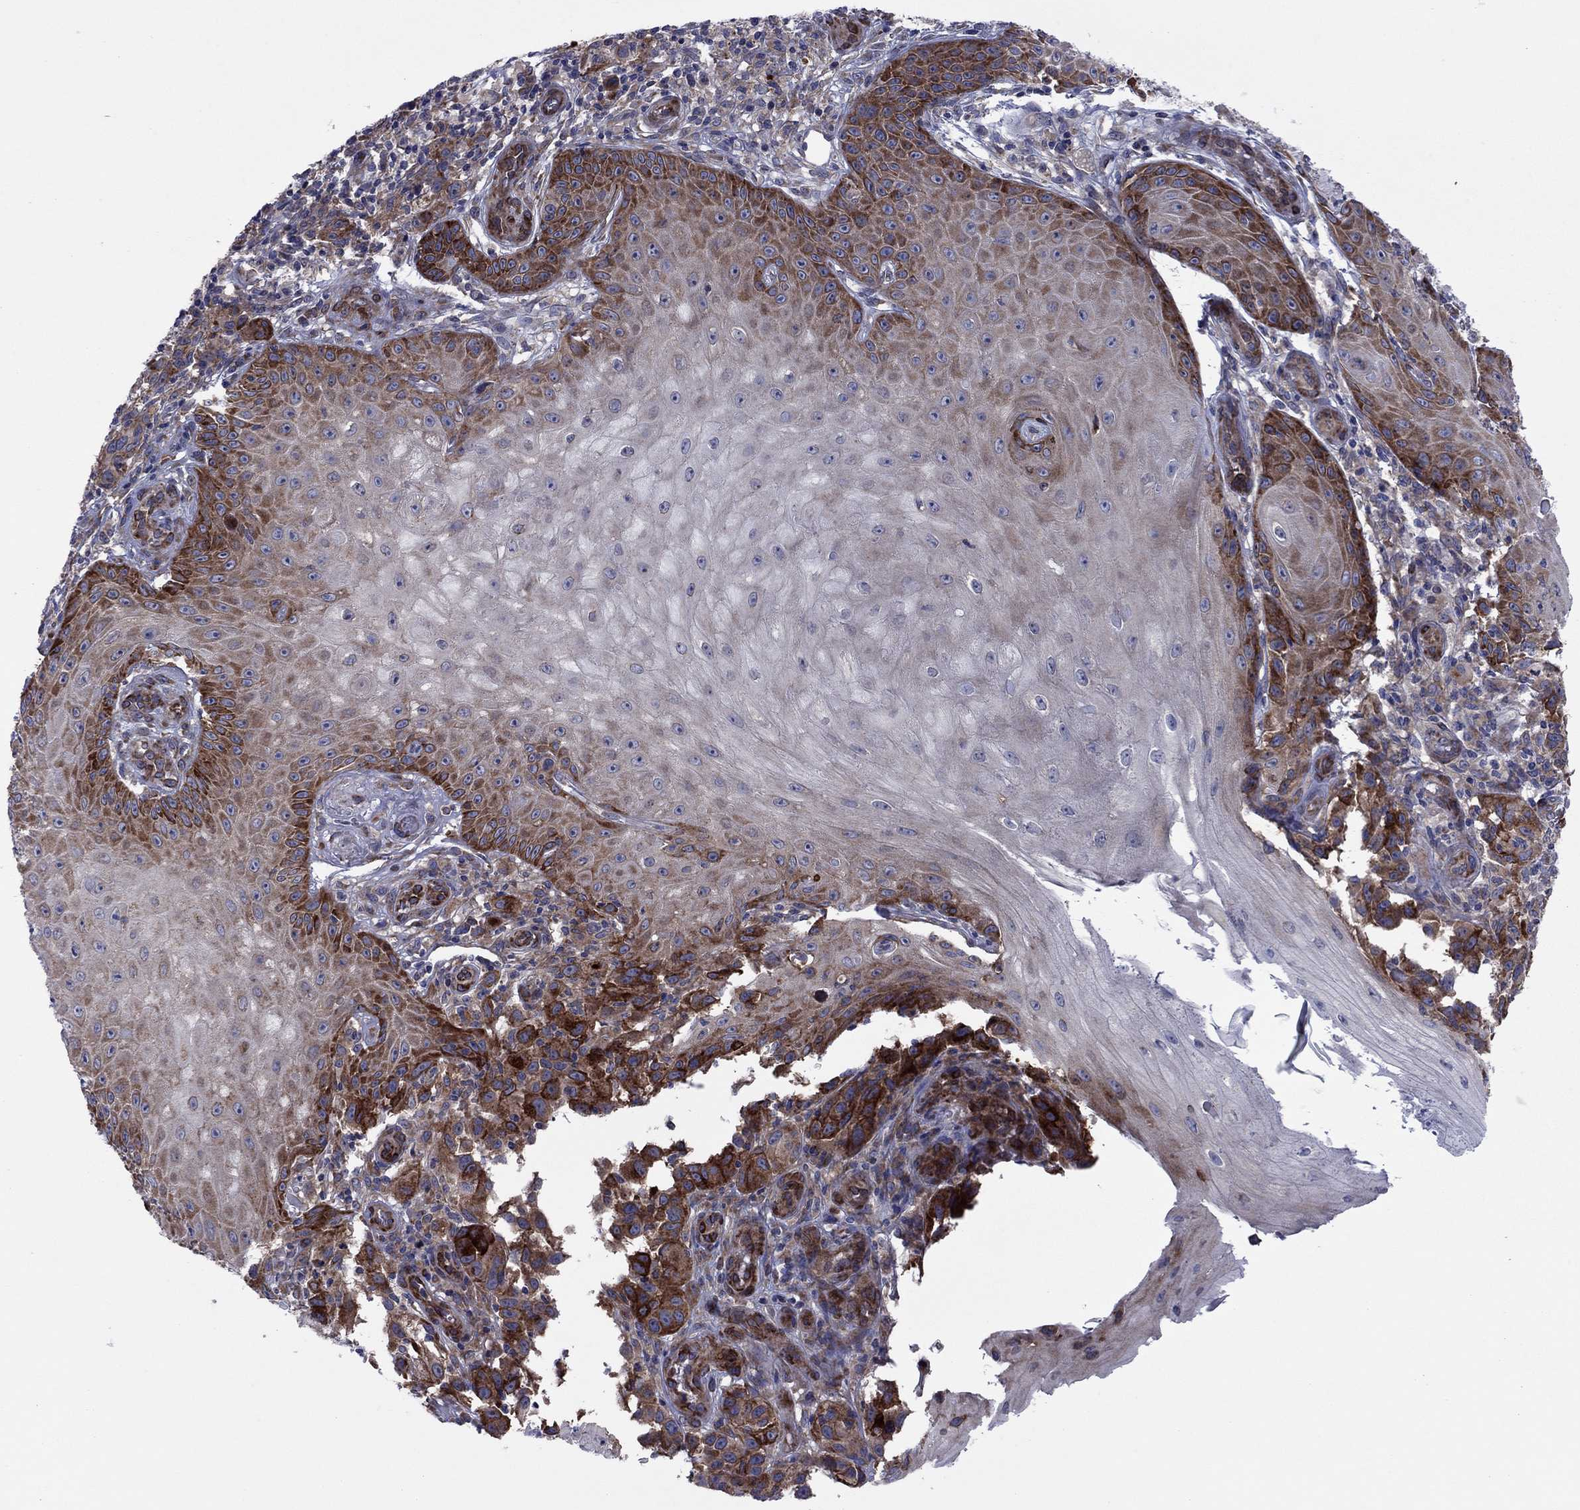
{"staining": {"intensity": "strong", "quantity": "<25%", "location": "cytoplasmic/membranous"}, "tissue": "melanoma", "cell_type": "Tumor cells", "image_type": "cancer", "snomed": [{"axis": "morphology", "description": "Malignant melanoma, NOS"}, {"axis": "topography", "description": "Skin"}], "caption": "Immunohistochemistry (IHC) of human melanoma exhibits medium levels of strong cytoplasmic/membranous staining in about <25% of tumor cells. Using DAB (brown) and hematoxylin (blue) stains, captured at high magnification using brightfield microscopy.", "gene": "GPR155", "patient": {"sex": "female", "age": 53}}